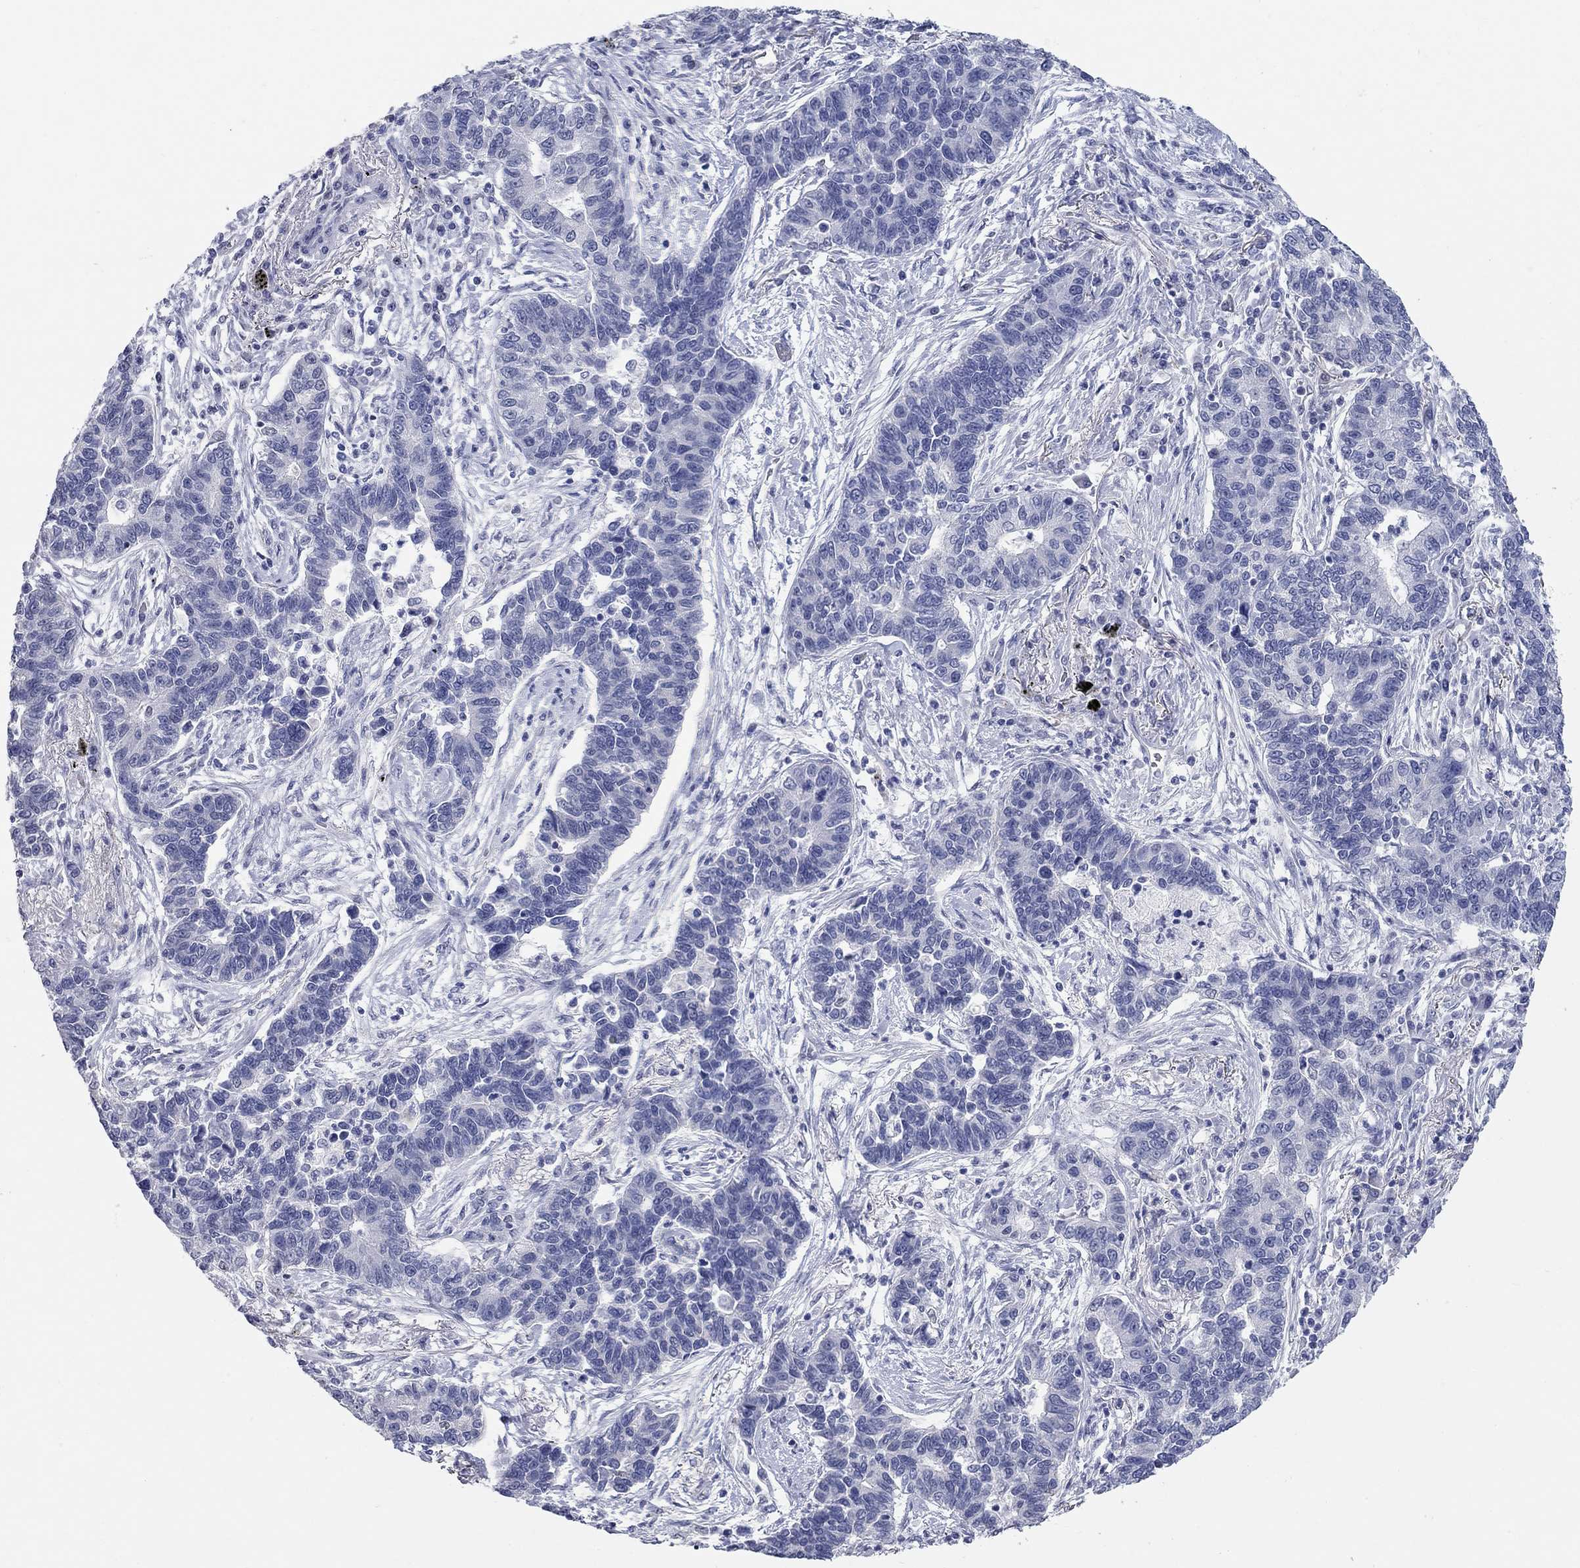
{"staining": {"intensity": "negative", "quantity": "none", "location": "none"}, "tissue": "lung cancer", "cell_type": "Tumor cells", "image_type": "cancer", "snomed": [{"axis": "morphology", "description": "Adenocarcinoma, NOS"}, {"axis": "topography", "description": "Lung"}], "caption": "A photomicrograph of lung adenocarcinoma stained for a protein reveals no brown staining in tumor cells.", "gene": "WASF3", "patient": {"sex": "female", "age": 57}}